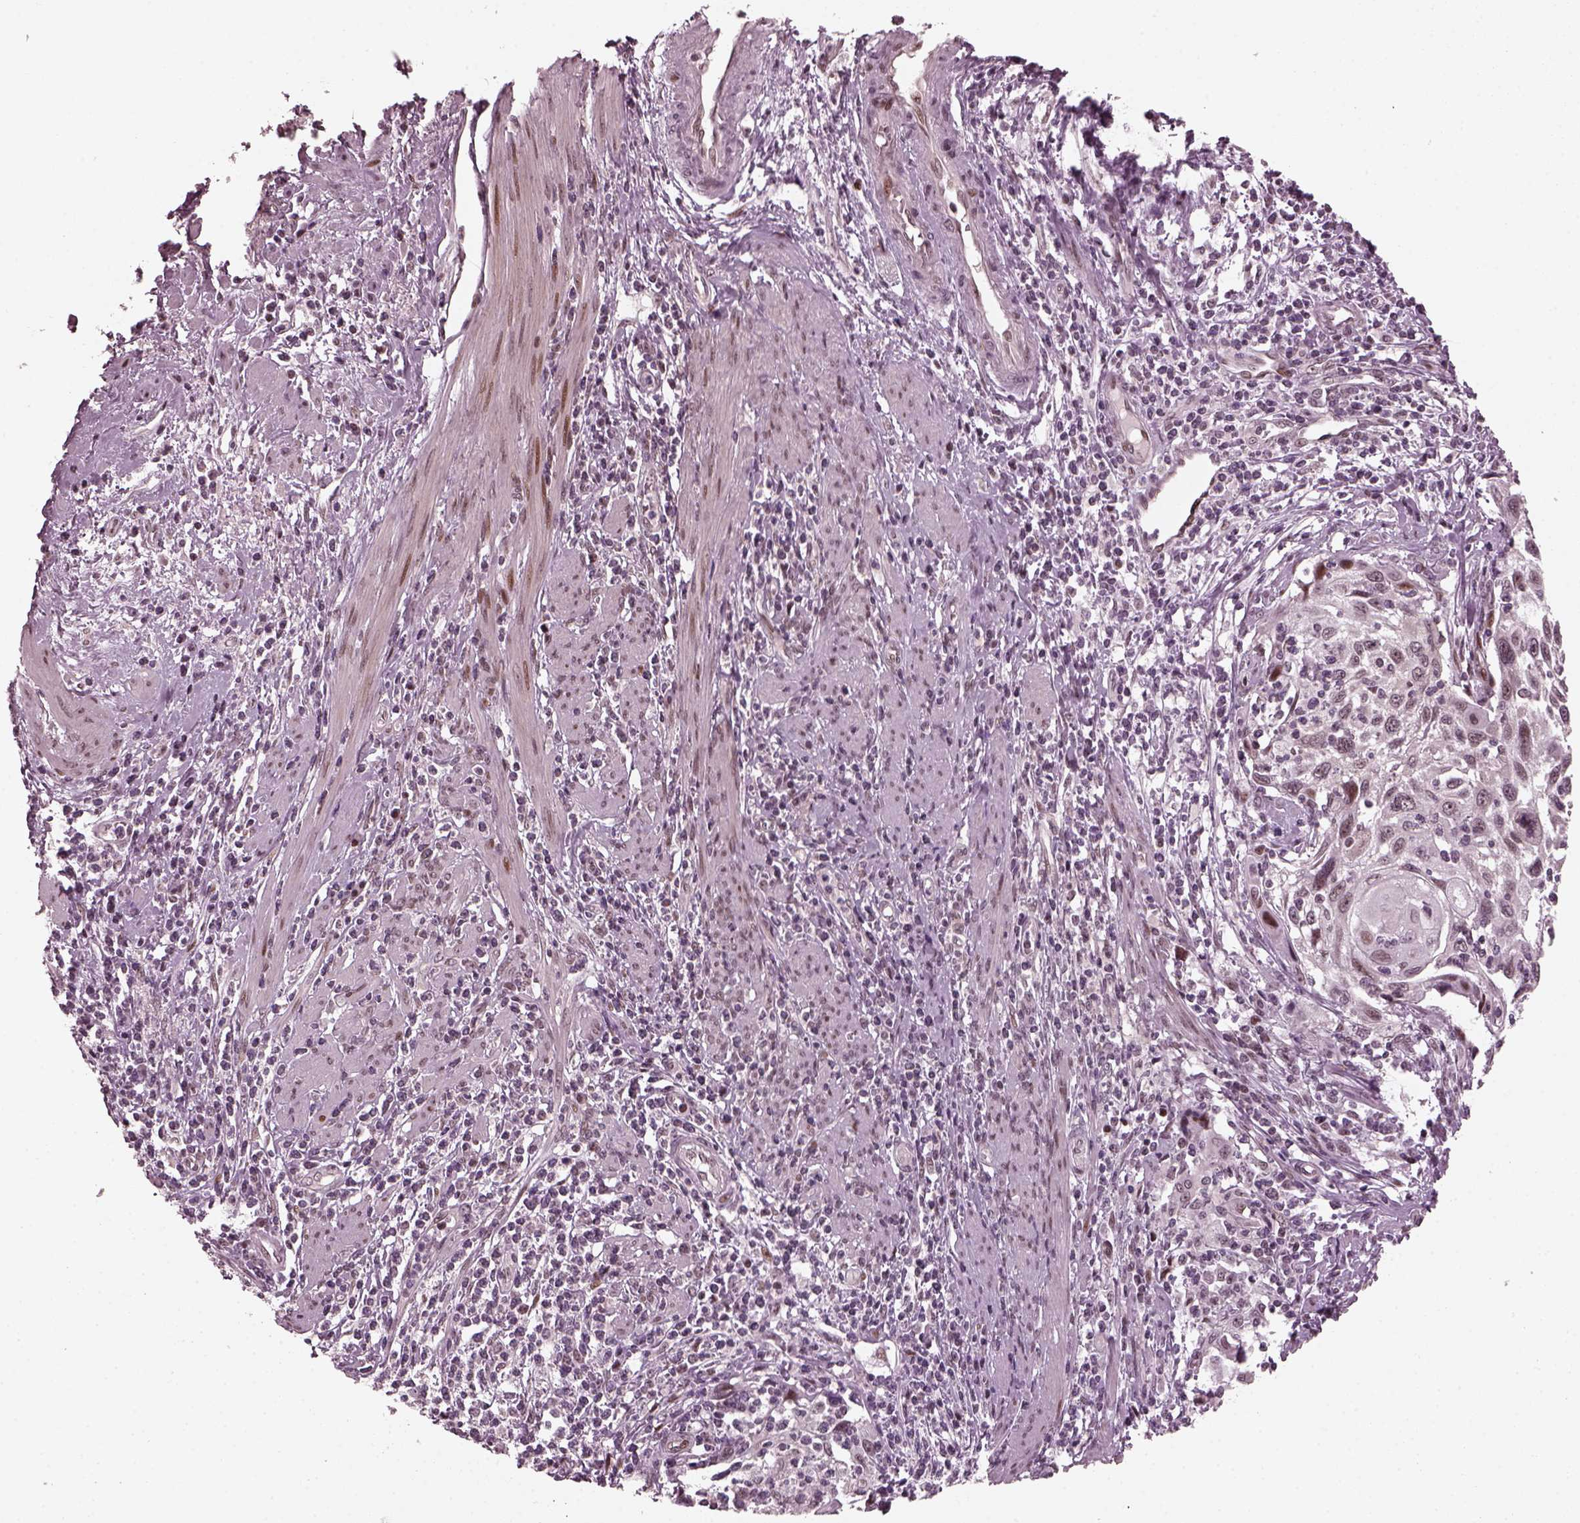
{"staining": {"intensity": "moderate", "quantity": "<25%", "location": "nuclear"}, "tissue": "cervical cancer", "cell_type": "Tumor cells", "image_type": "cancer", "snomed": [{"axis": "morphology", "description": "Squamous cell carcinoma, NOS"}, {"axis": "topography", "description": "Cervix"}], "caption": "Moderate nuclear positivity is present in about <25% of tumor cells in cervical squamous cell carcinoma.", "gene": "TRIB3", "patient": {"sex": "female", "age": 70}}